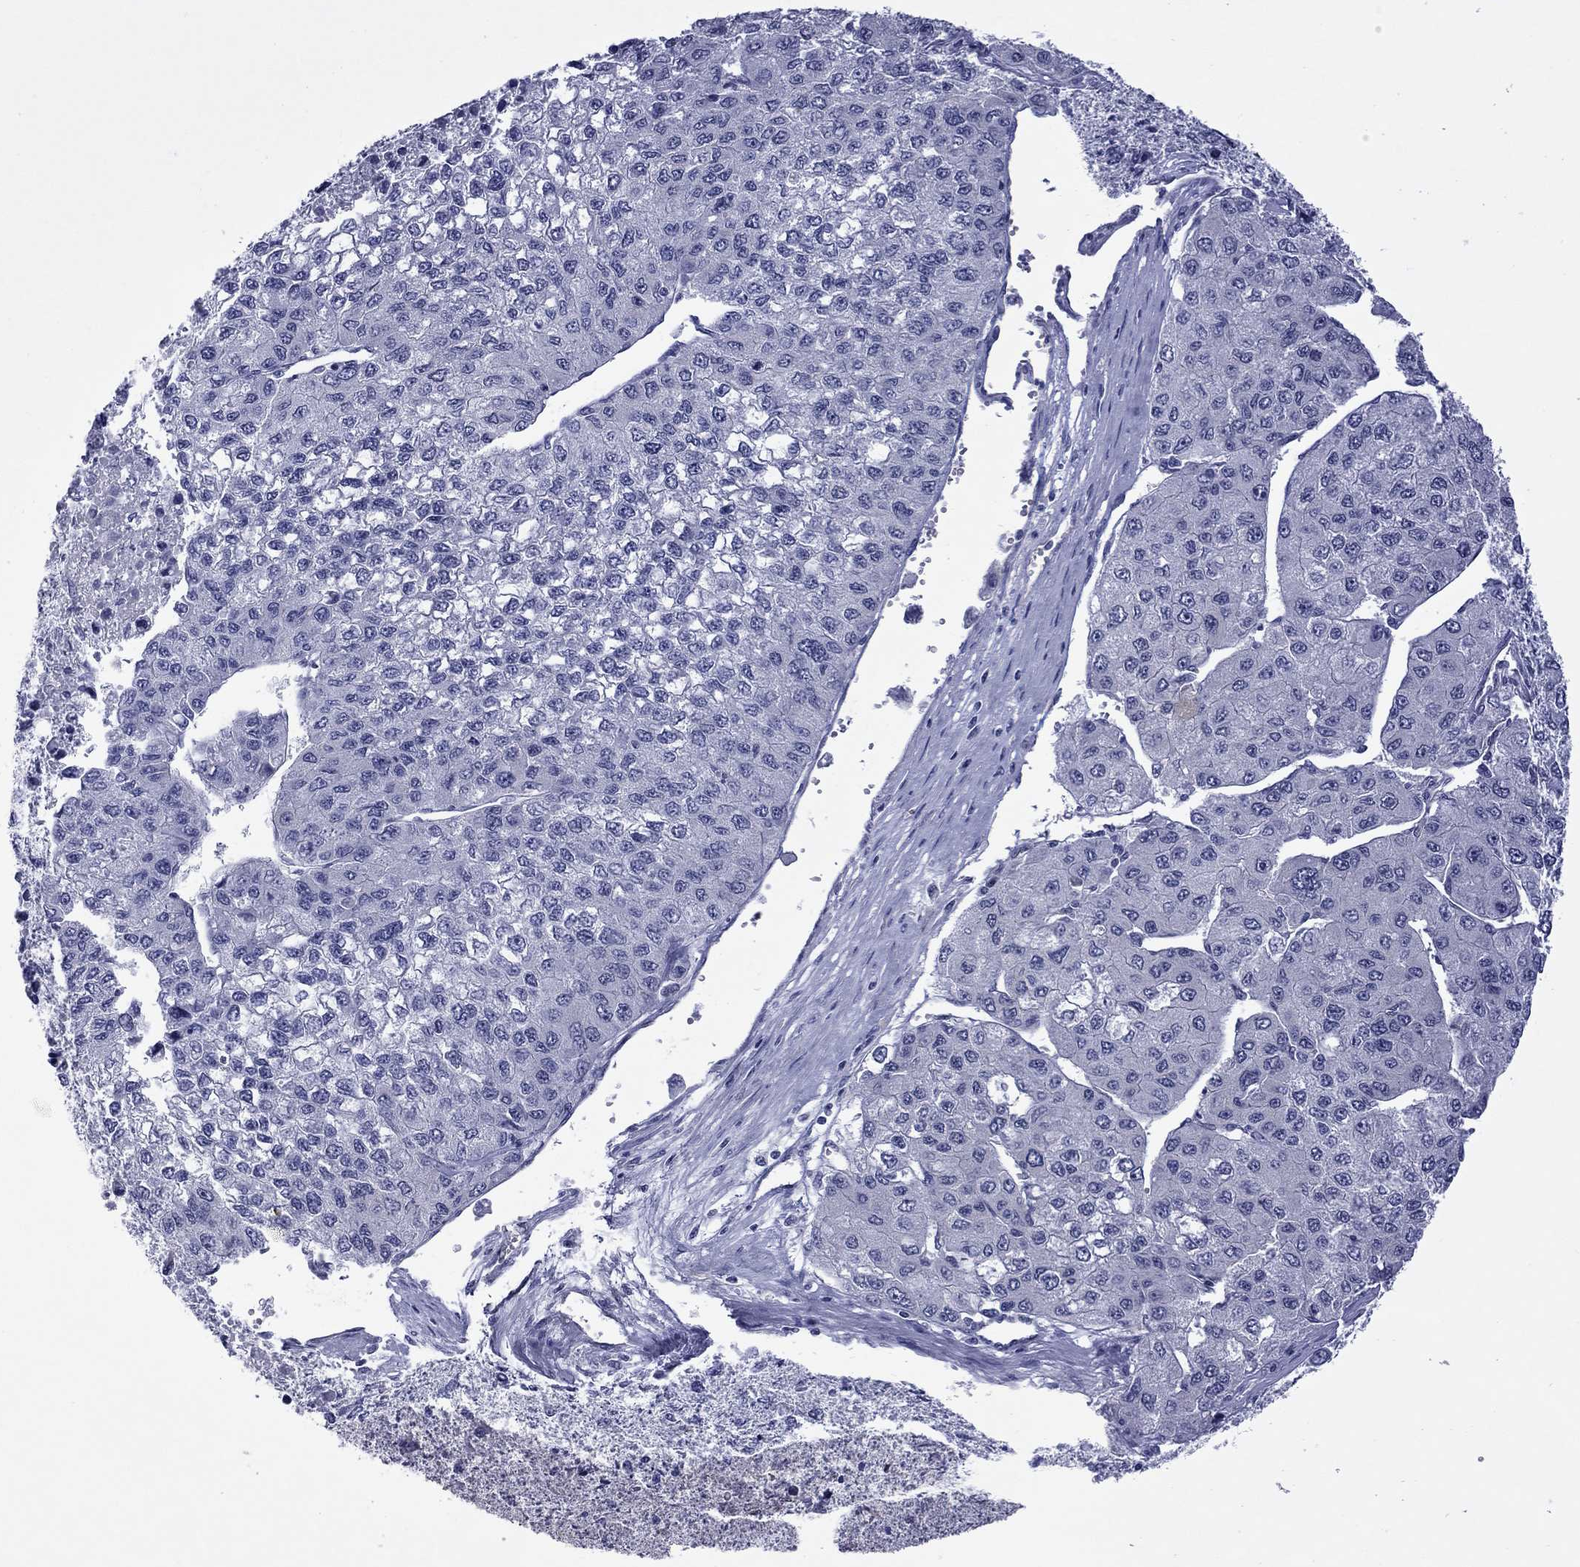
{"staining": {"intensity": "negative", "quantity": "none", "location": "none"}, "tissue": "liver cancer", "cell_type": "Tumor cells", "image_type": "cancer", "snomed": [{"axis": "morphology", "description": "Carcinoma, Hepatocellular, NOS"}, {"axis": "topography", "description": "Liver"}], "caption": "DAB immunohistochemical staining of hepatocellular carcinoma (liver) demonstrates no significant positivity in tumor cells.", "gene": "CTNNBIP1", "patient": {"sex": "female", "age": 66}}